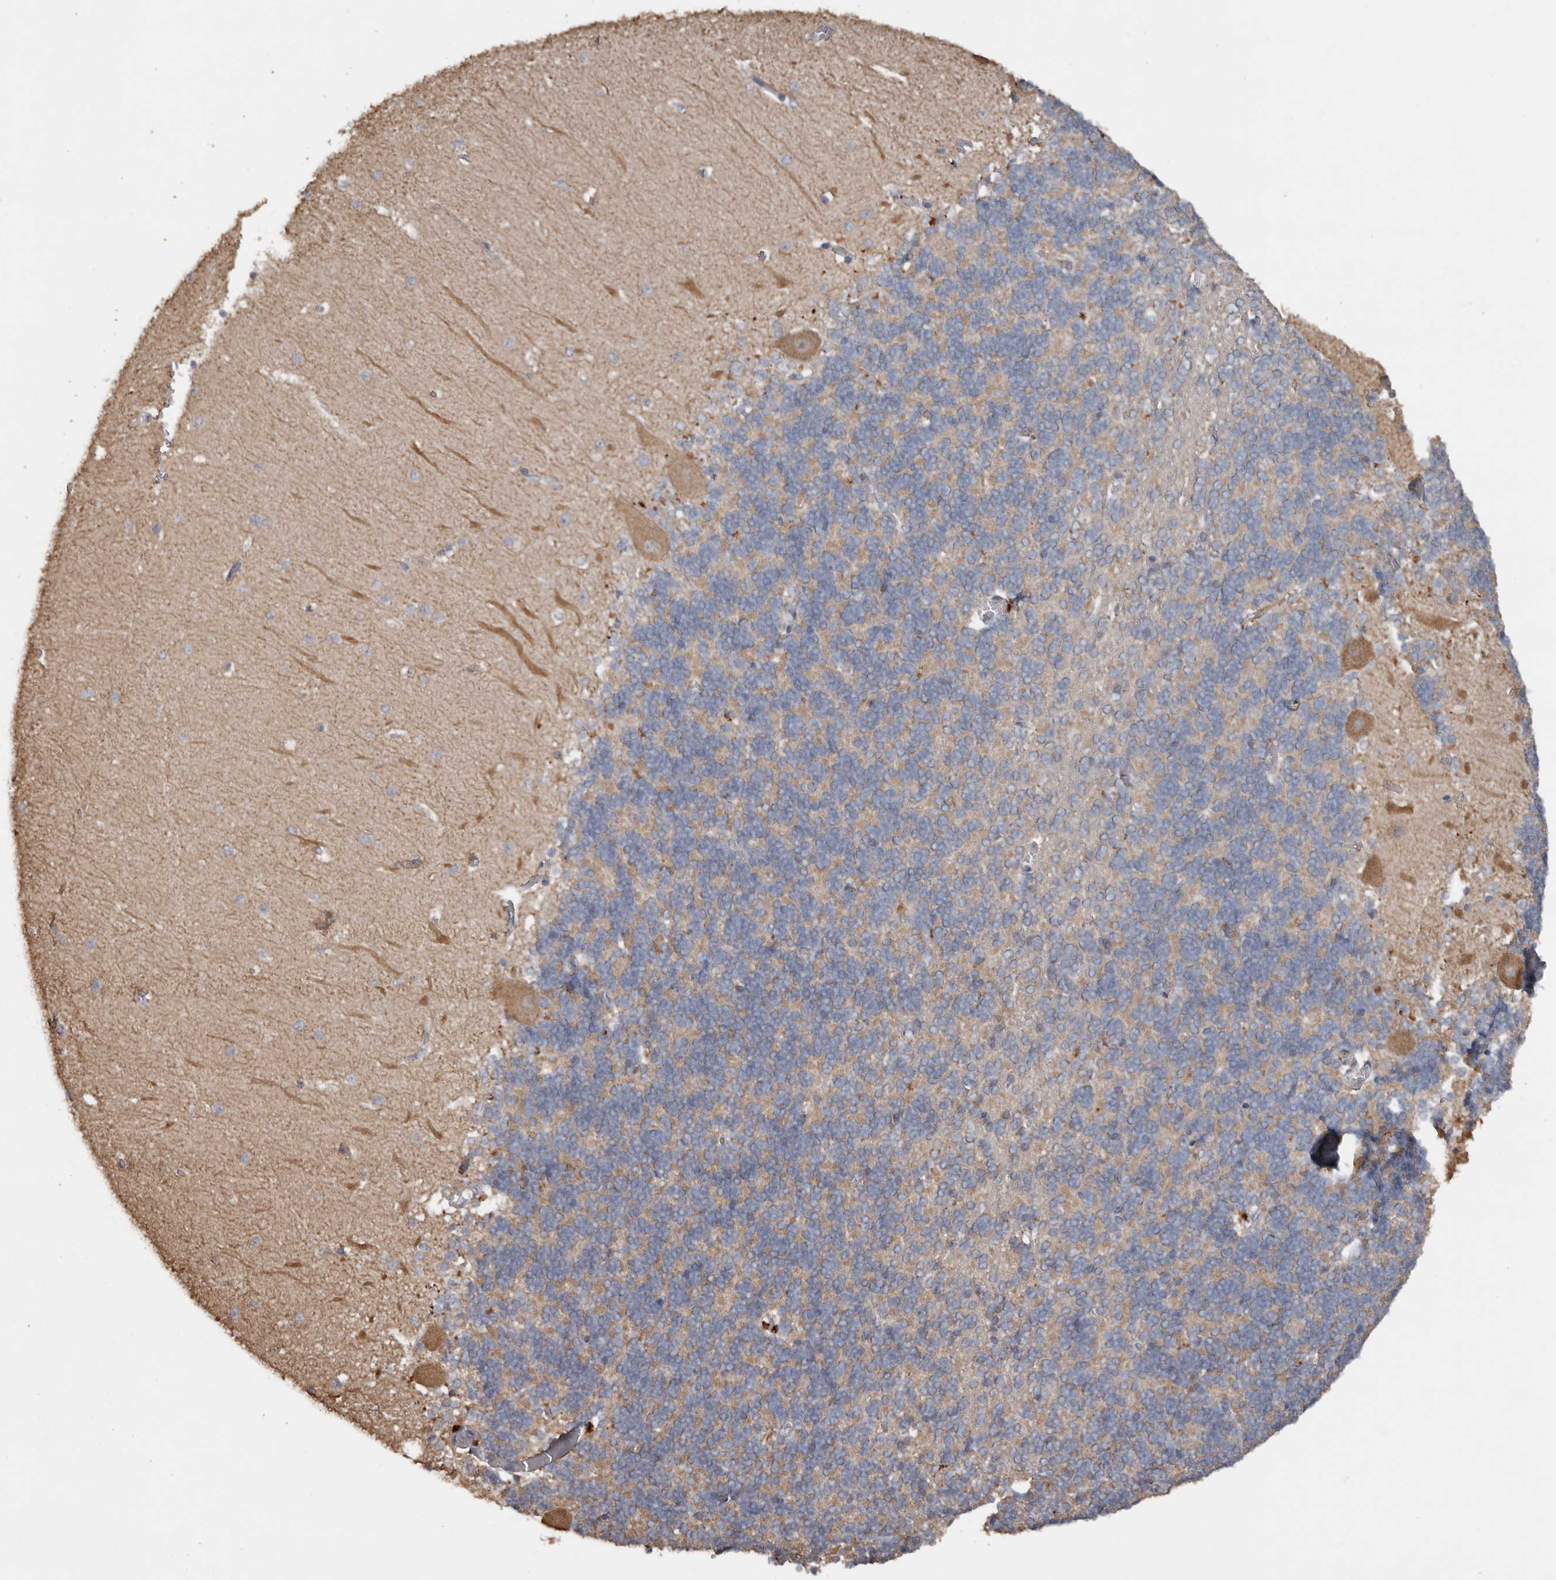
{"staining": {"intensity": "weak", "quantity": "25%-75%", "location": "cytoplasmic/membranous"}, "tissue": "cerebellum", "cell_type": "Cells in granular layer", "image_type": "normal", "snomed": [{"axis": "morphology", "description": "Normal tissue, NOS"}, {"axis": "topography", "description": "Cerebellum"}], "caption": "A low amount of weak cytoplasmic/membranous positivity is identified in approximately 25%-75% of cells in granular layer in benign cerebellum. The staining was performed using DAB, with brown indicating positive protein expression. Nuclei are stained blue with hematoxylin.", "gene": "HYAL4", "patient": {"sex": "male", "age": 37}}